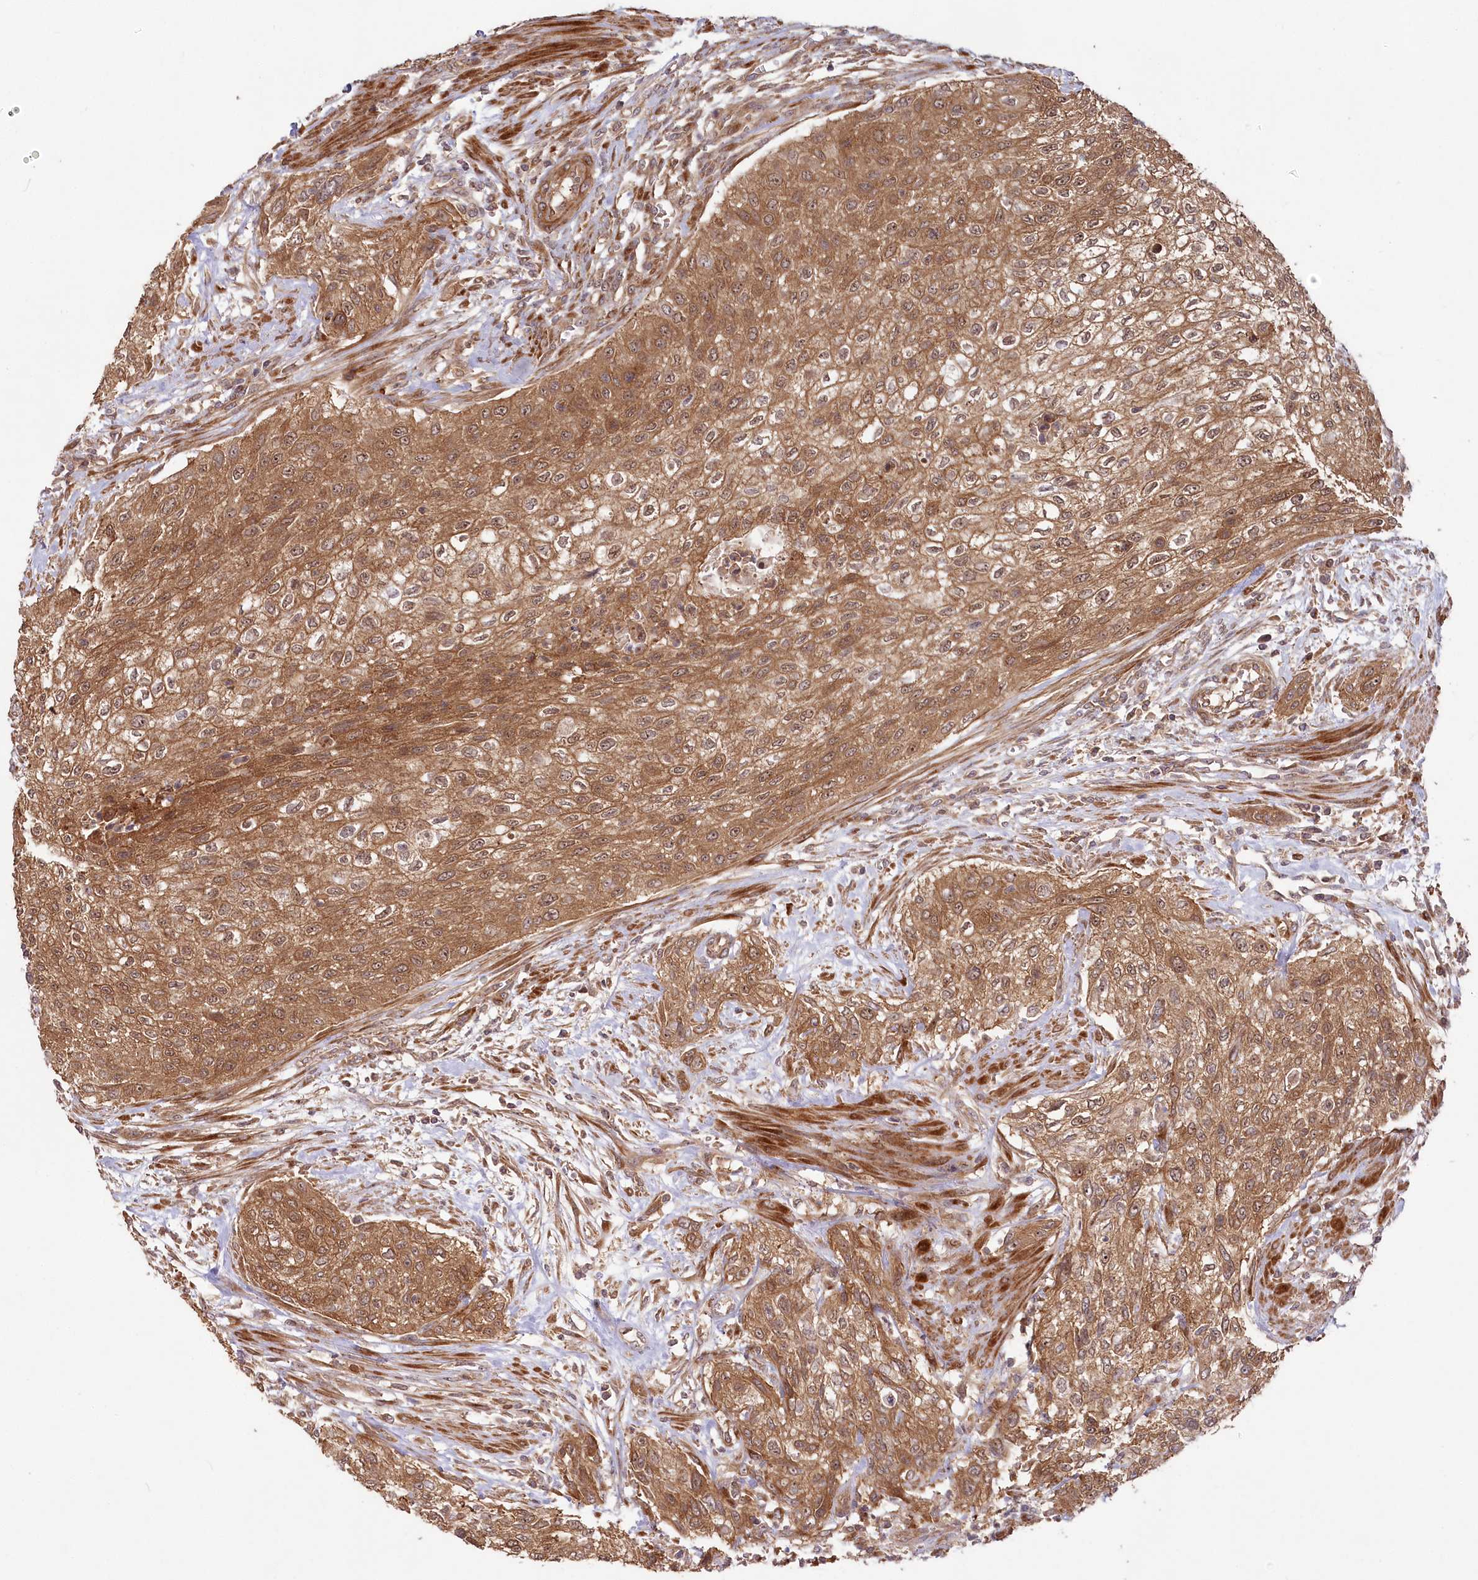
{"staining": {"intensity": "moderate", "quantity": ">75%", "location": "cytoplasmic/membranous,nuclear"}, "tissue": "urothelial cancer", "cell_type": "Tumor cells", "image_type": "cancer", "snomed": [{"axis": "morphology", "description": "Urothelial carcinoma, High grade"}, {"axis": "topography", "description": "Urinary bladder"}], "caption": "Immunohistochemical staining of human urothelial cancer displays medium levels of moderate cytoplasmic/membranous and nuclear positivity in about >75% of tumor cells.", "gene": "TBCA", "patient": {"sex": "male", "age": 35}}